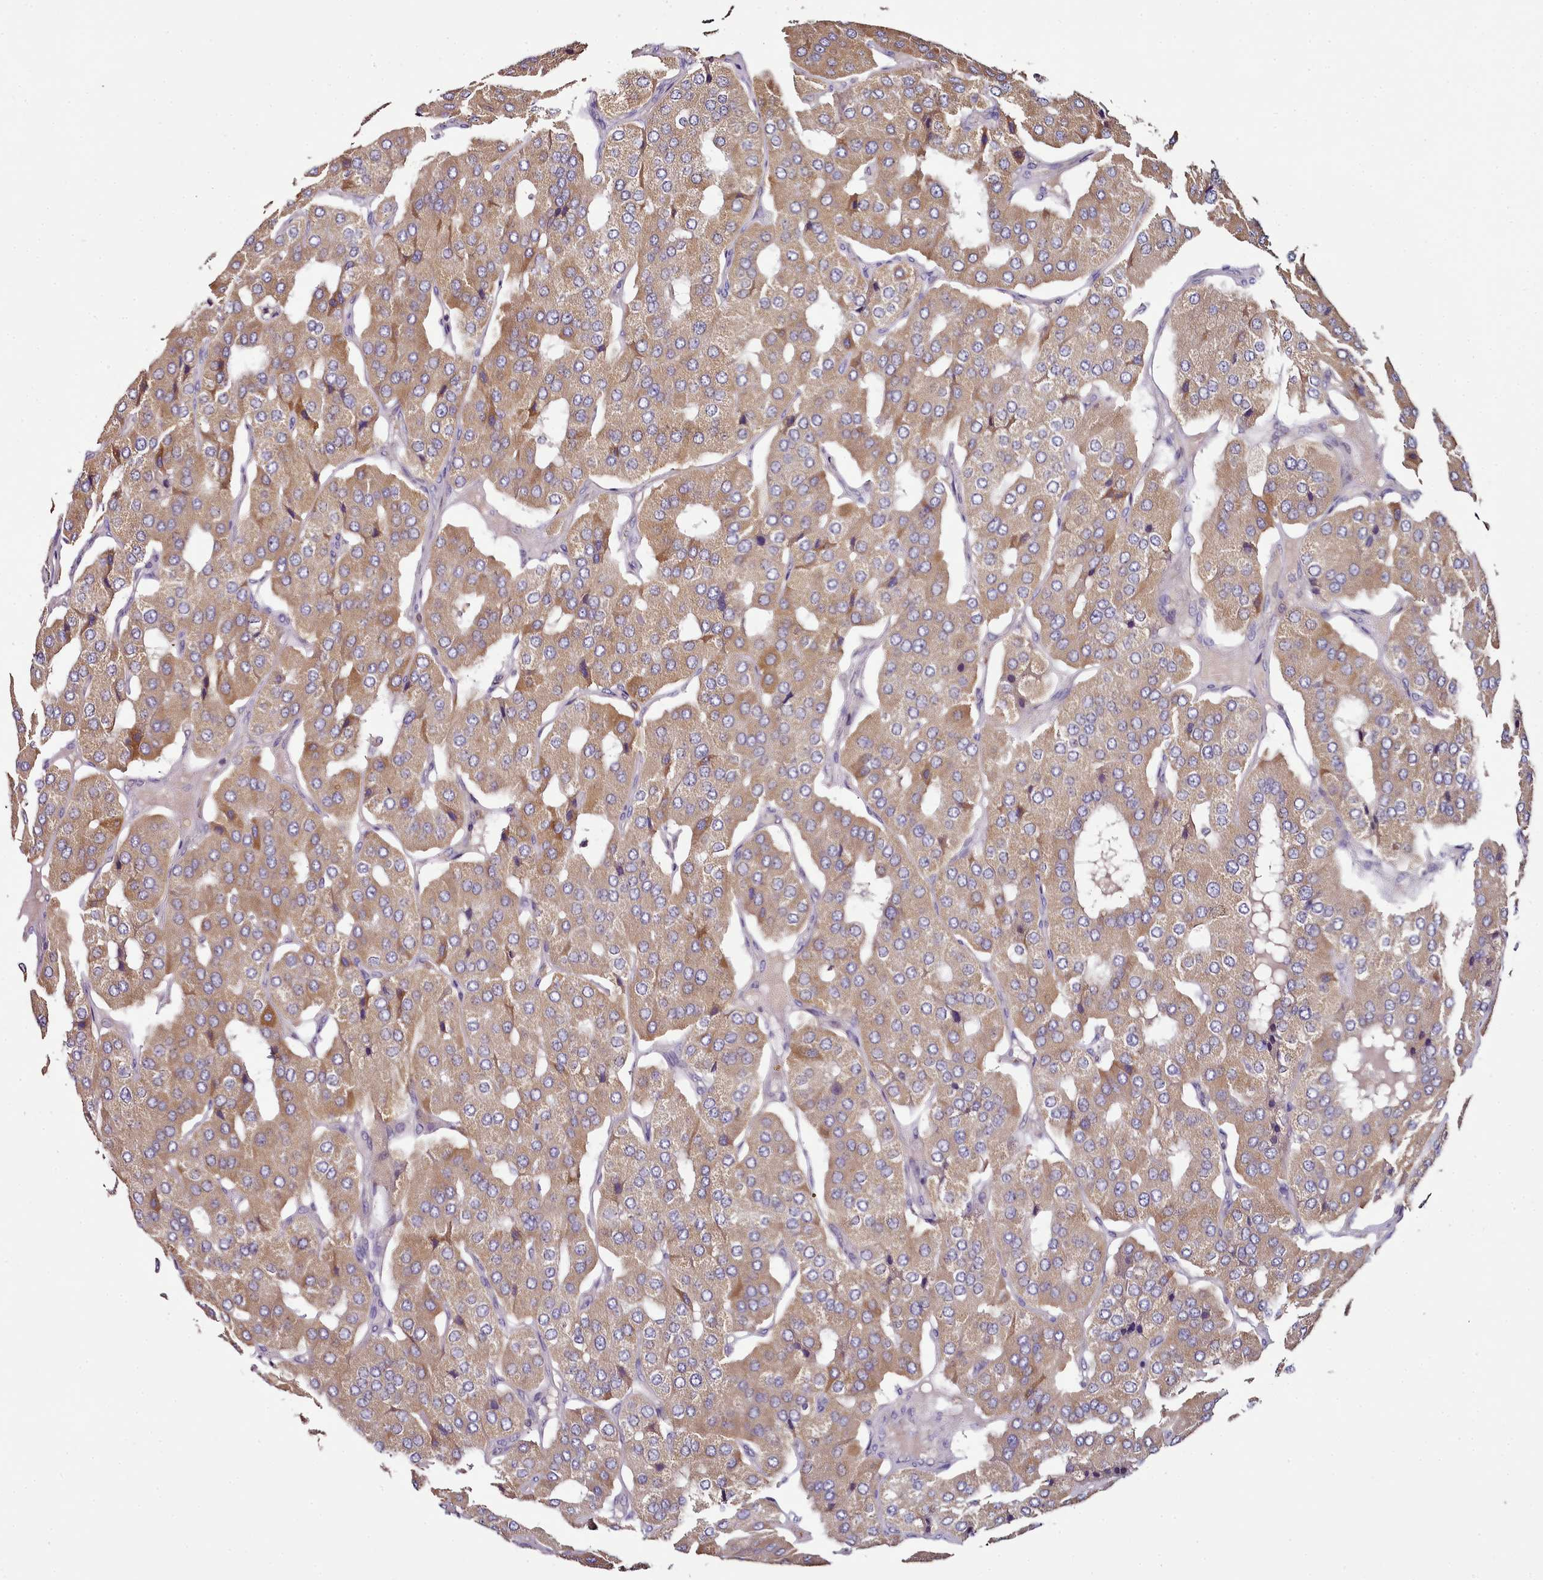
{"staining": {"intensity": "moderate", "quantity": ">75%", "location": "cytoplasmic/membranous"}, "tissue": "parathyroid gland", "cell_type": "Glandular cells", "image_type": "normal", "snomed": [{"axis": "morphology", "description": "Normal tissue, NOS"}, {"axis": "morphology", "description": "Adenoma, NOS"}, {"axis": "topography", "description": "Parathyroid gland"}], "caption": "Moderate cytoplasmic/membranous expression for a protein is present in approximately >75% of glandular cells of normal parathyroid gland using immunohistochemistry (IHC).", "gene": "ACSS1", "patient": {"sex": "female", "age": 86}}